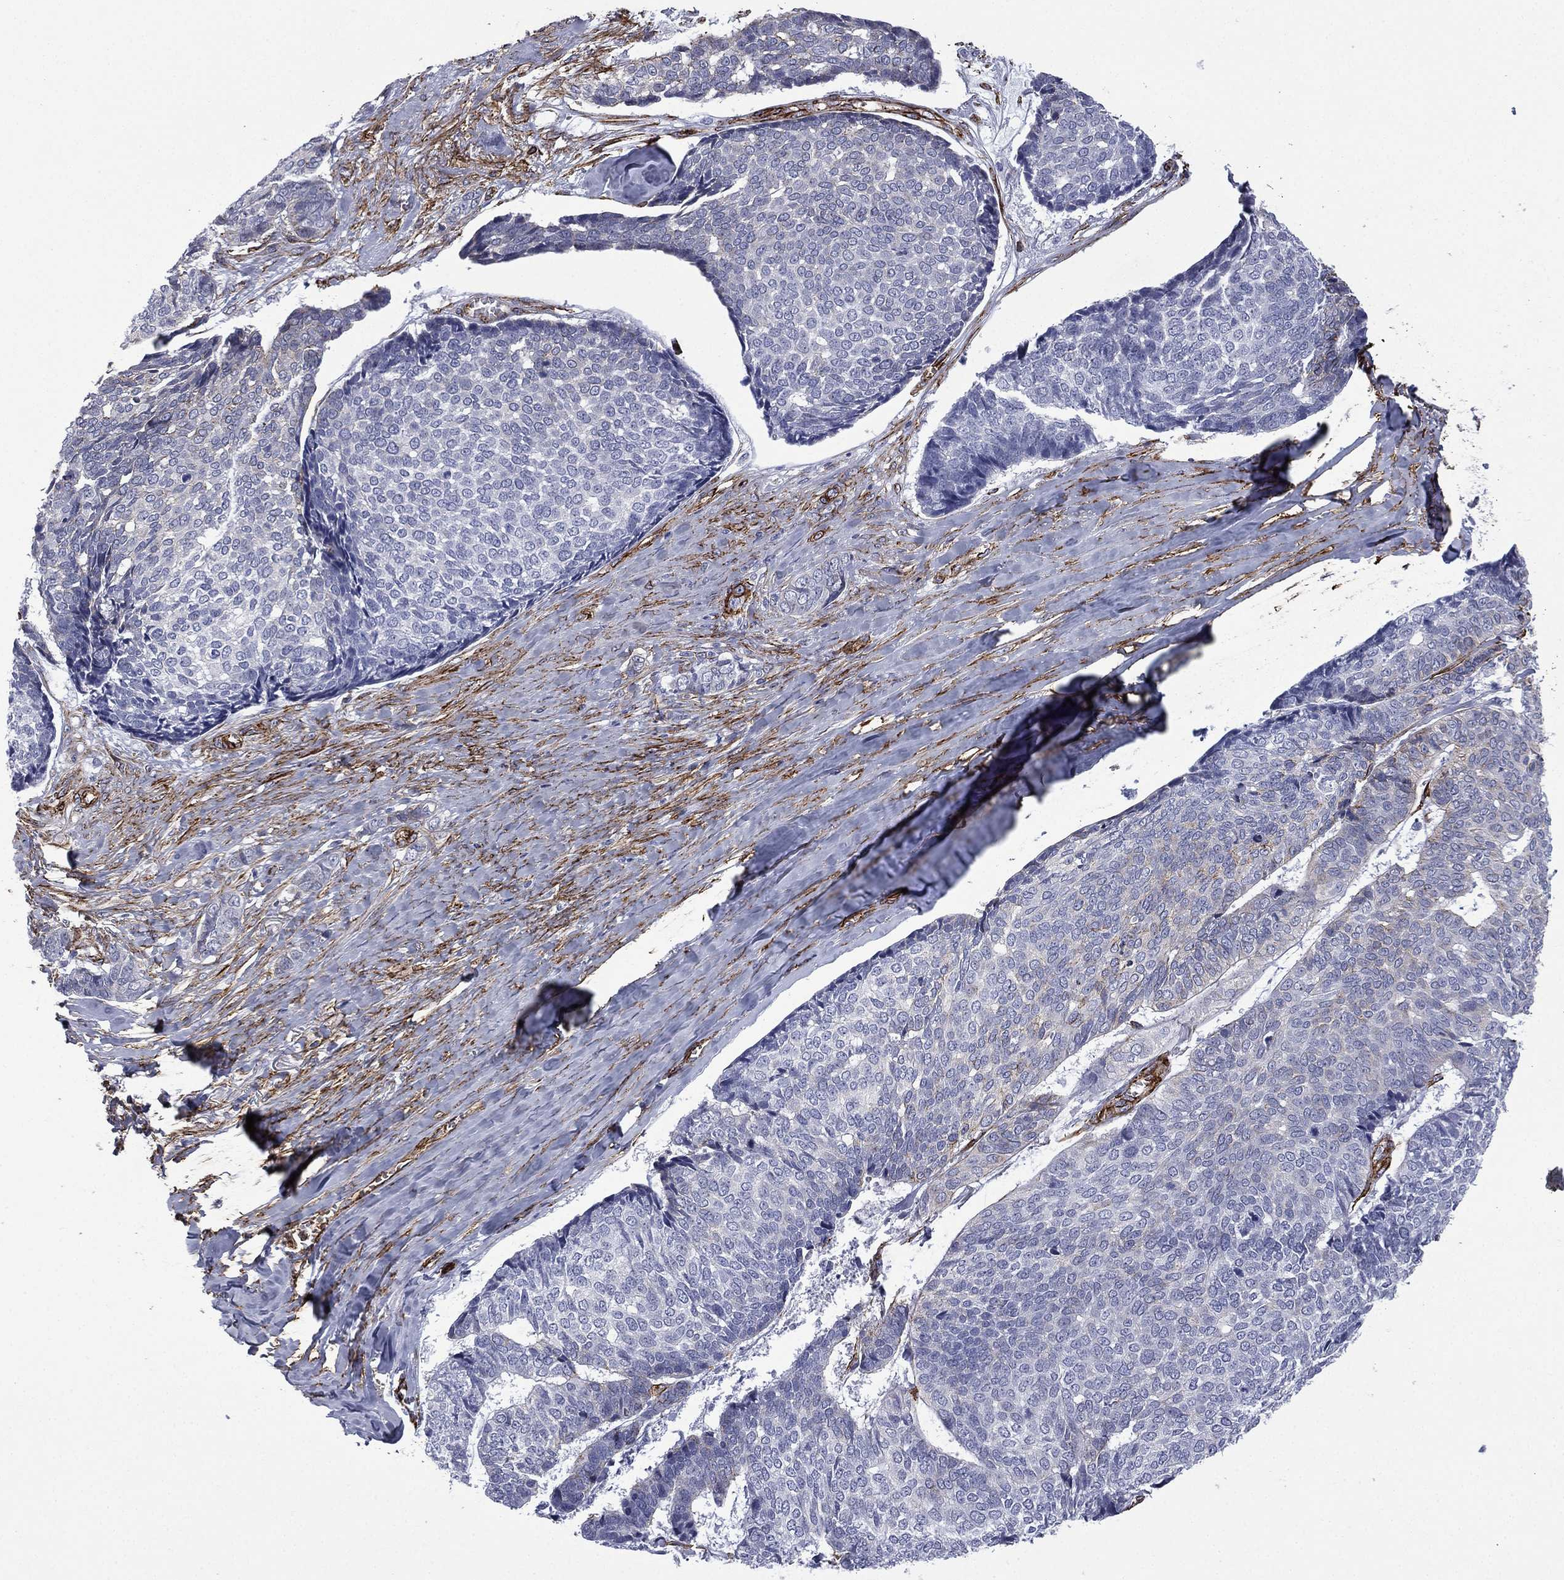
{"staining": {"intensity": "negative", "quantity": "none", "location": "none"}, "tissue": "skin cancer", "cell_type": "Tumor cells", "image_type": "cancer", "snomed": [{"axis": "morphology", "description": "Basal cell carcinoma"}, {"axis": "topography", "description": "Skin"}], "caption": "There is no significant expression in tumor cells of skin cancer.", "gene": "CAVIN3", "patient": {"sex": "male", "age": 86}}